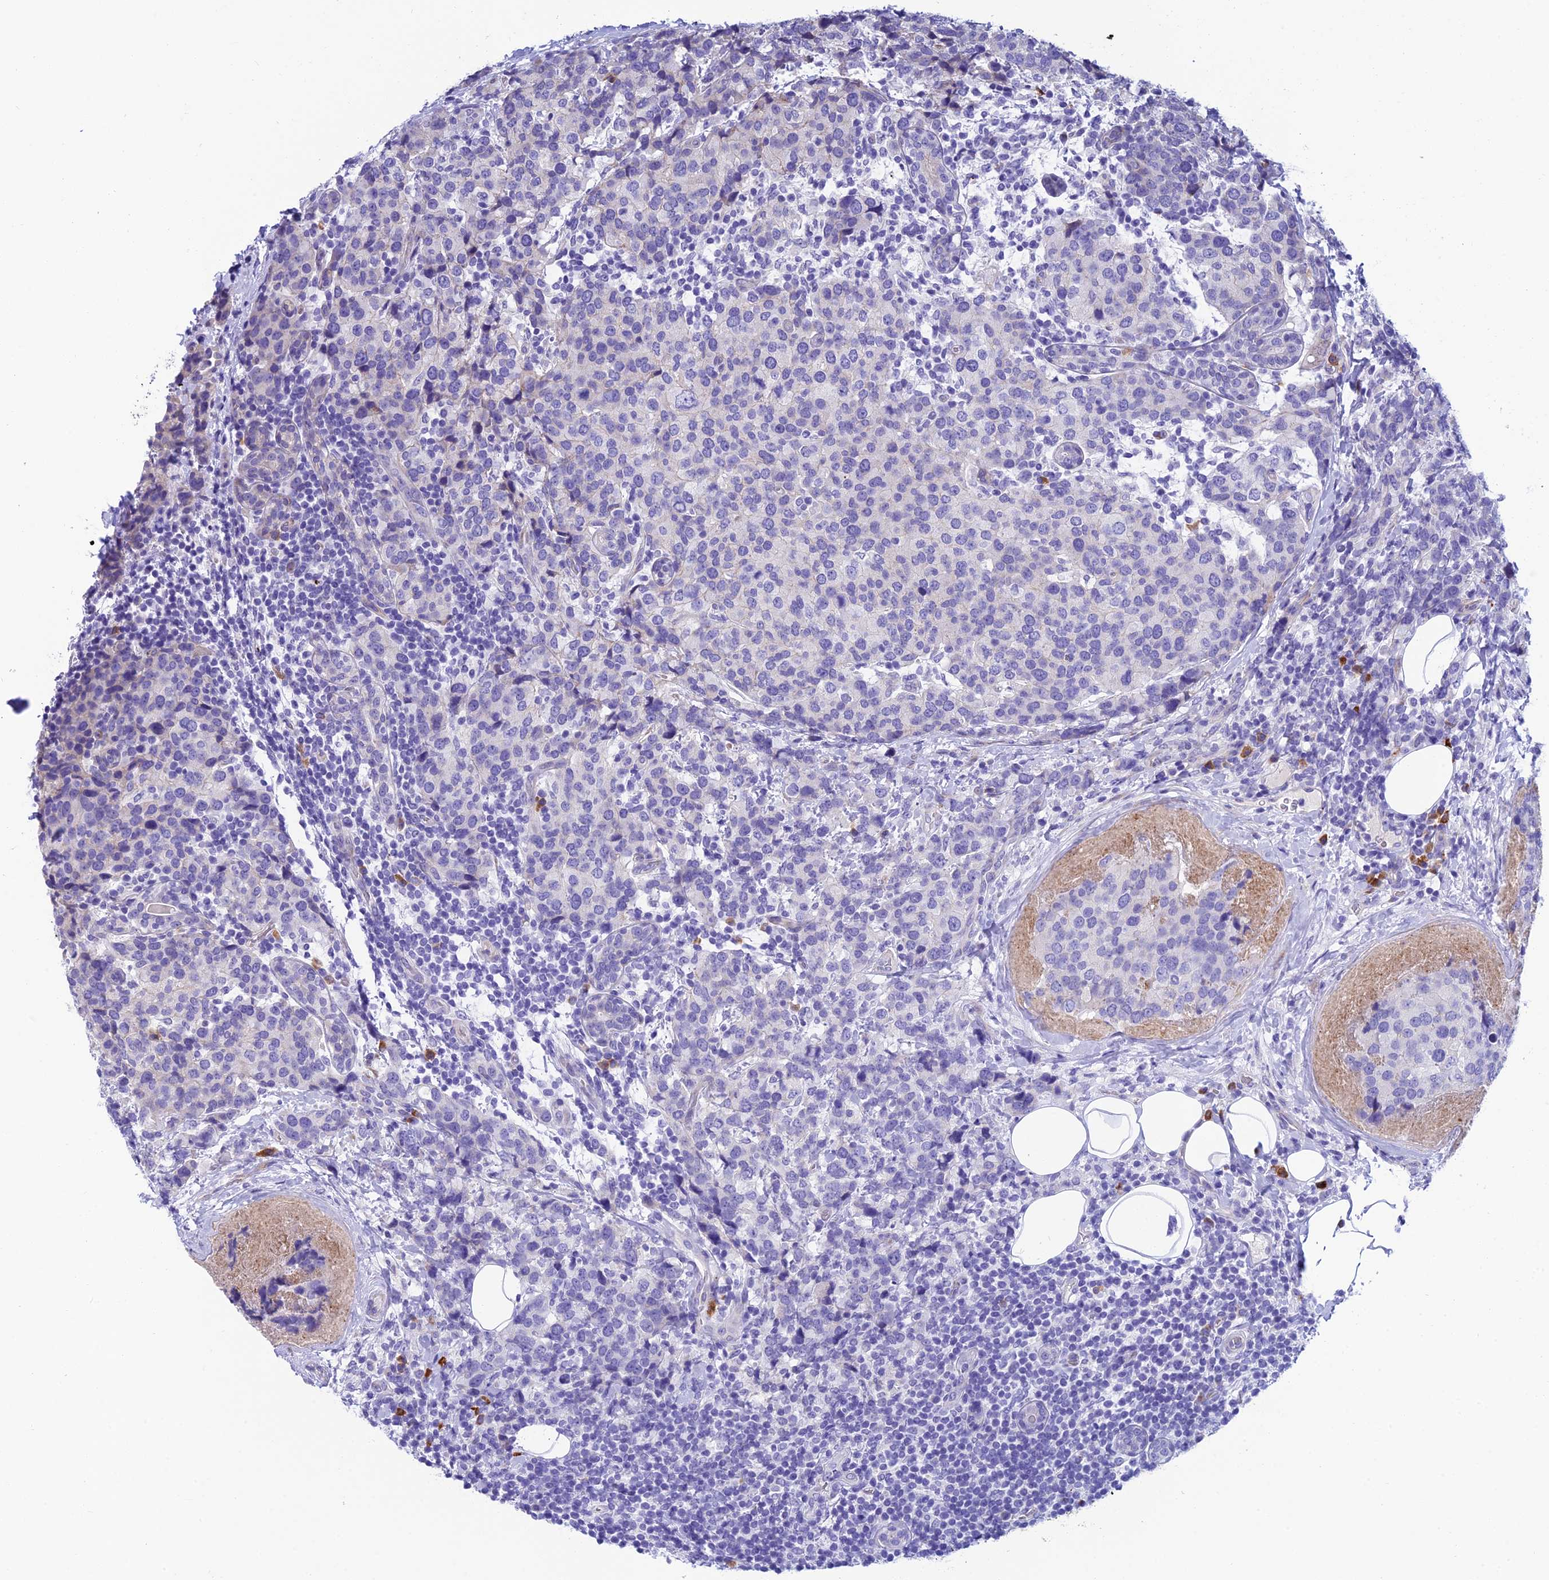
{"staining": {"intensity": "negative", "quantity": "none", "location": "none"}, "tissue": "breast cancer", "cell_type": "Tumor cells", "image_type": "cancer", "snomed": [{"axis": "morphology", "description": "Lobular carcinoma"}, {"axis": "topography", "description": "Breast"}], "caption": "Immunohistochemical staining of breast cancer shows no significant staining in tumor cells.", "gene": "MACIR", "patient": {"sex": "female", "age": 59}}